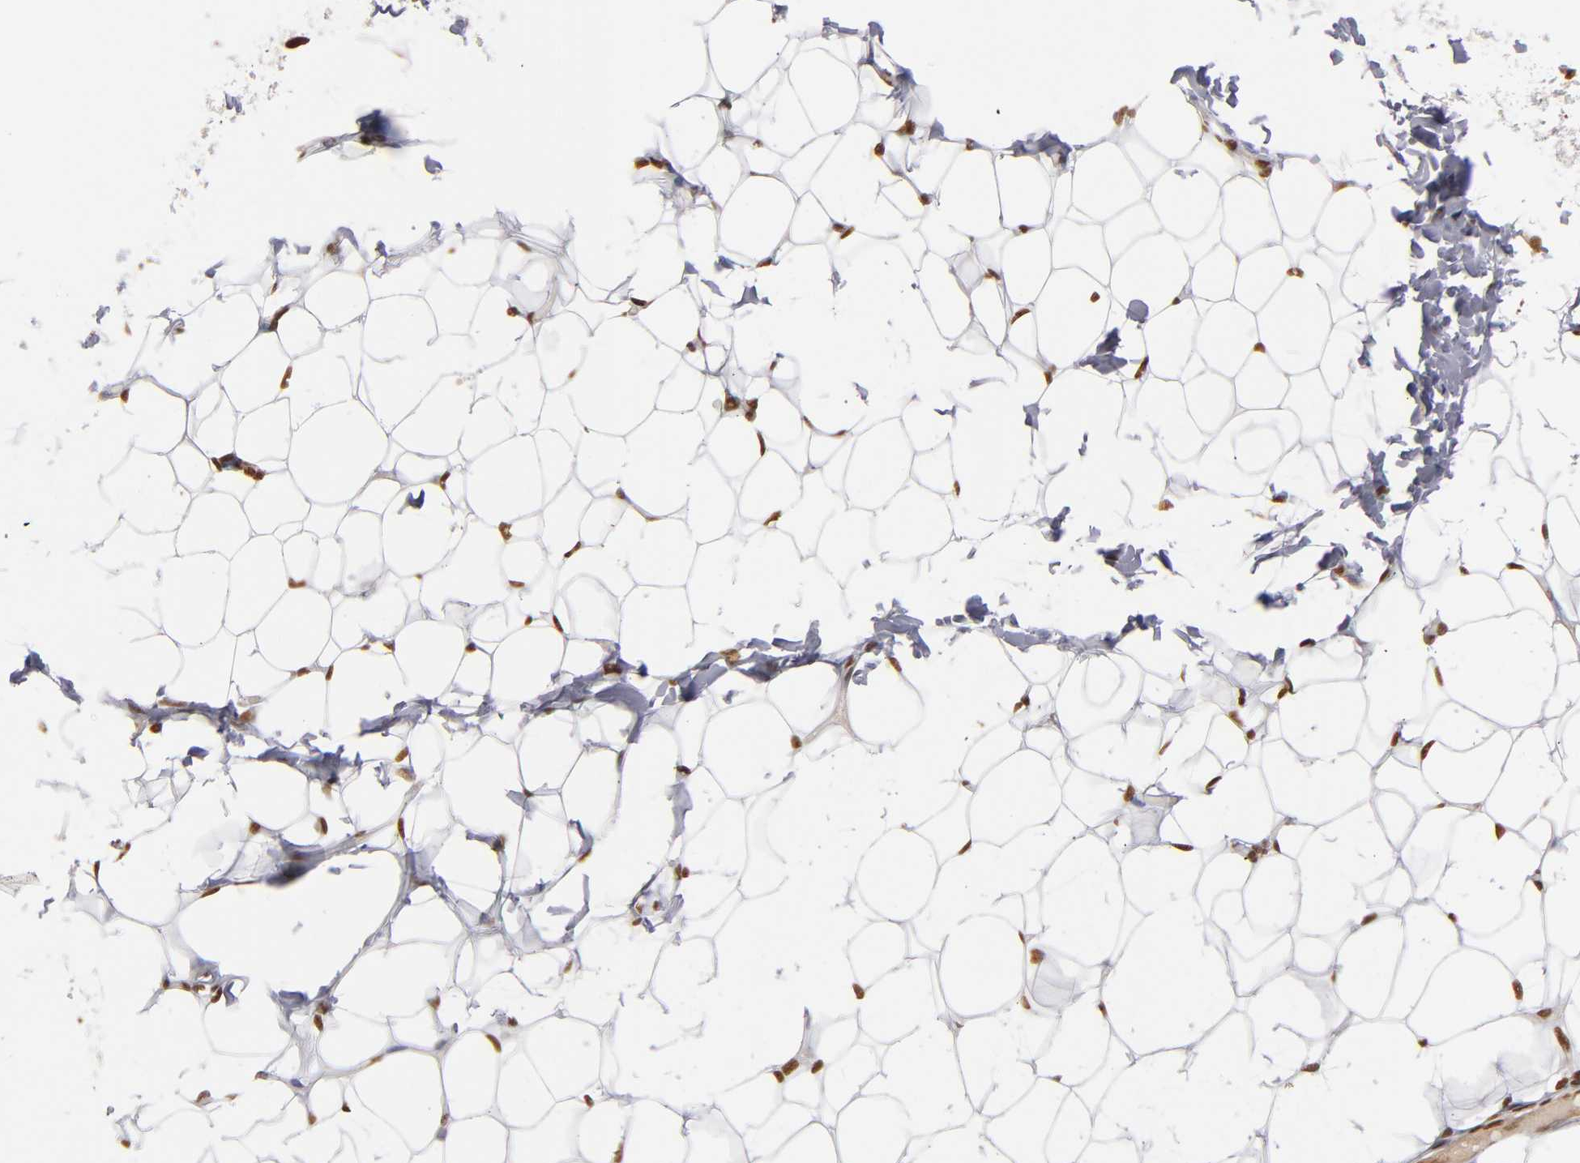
{"staining": {"intensity": "moderate", "quantity": ">75%", "location": "nuclear"}, "tissue": "adipose tissue", "cell_type": "Adipocytes", "image_type": "normal", "snomed": [{"axis": "morphology", "description": "Normal tissue, NOS"}, {"axis": "topography", "description": "Soft tissue"}], "caption": "Immunohistochemical staining of unremarkable human adipose tissue demonstrates medium levels of moderate nuclear staining in about >75% of adipocytes. The protein is shown in brown color, while the nuclei are stained blue.", "gene": "ABL2", "patient": {"sex": "male", "age": 26}}